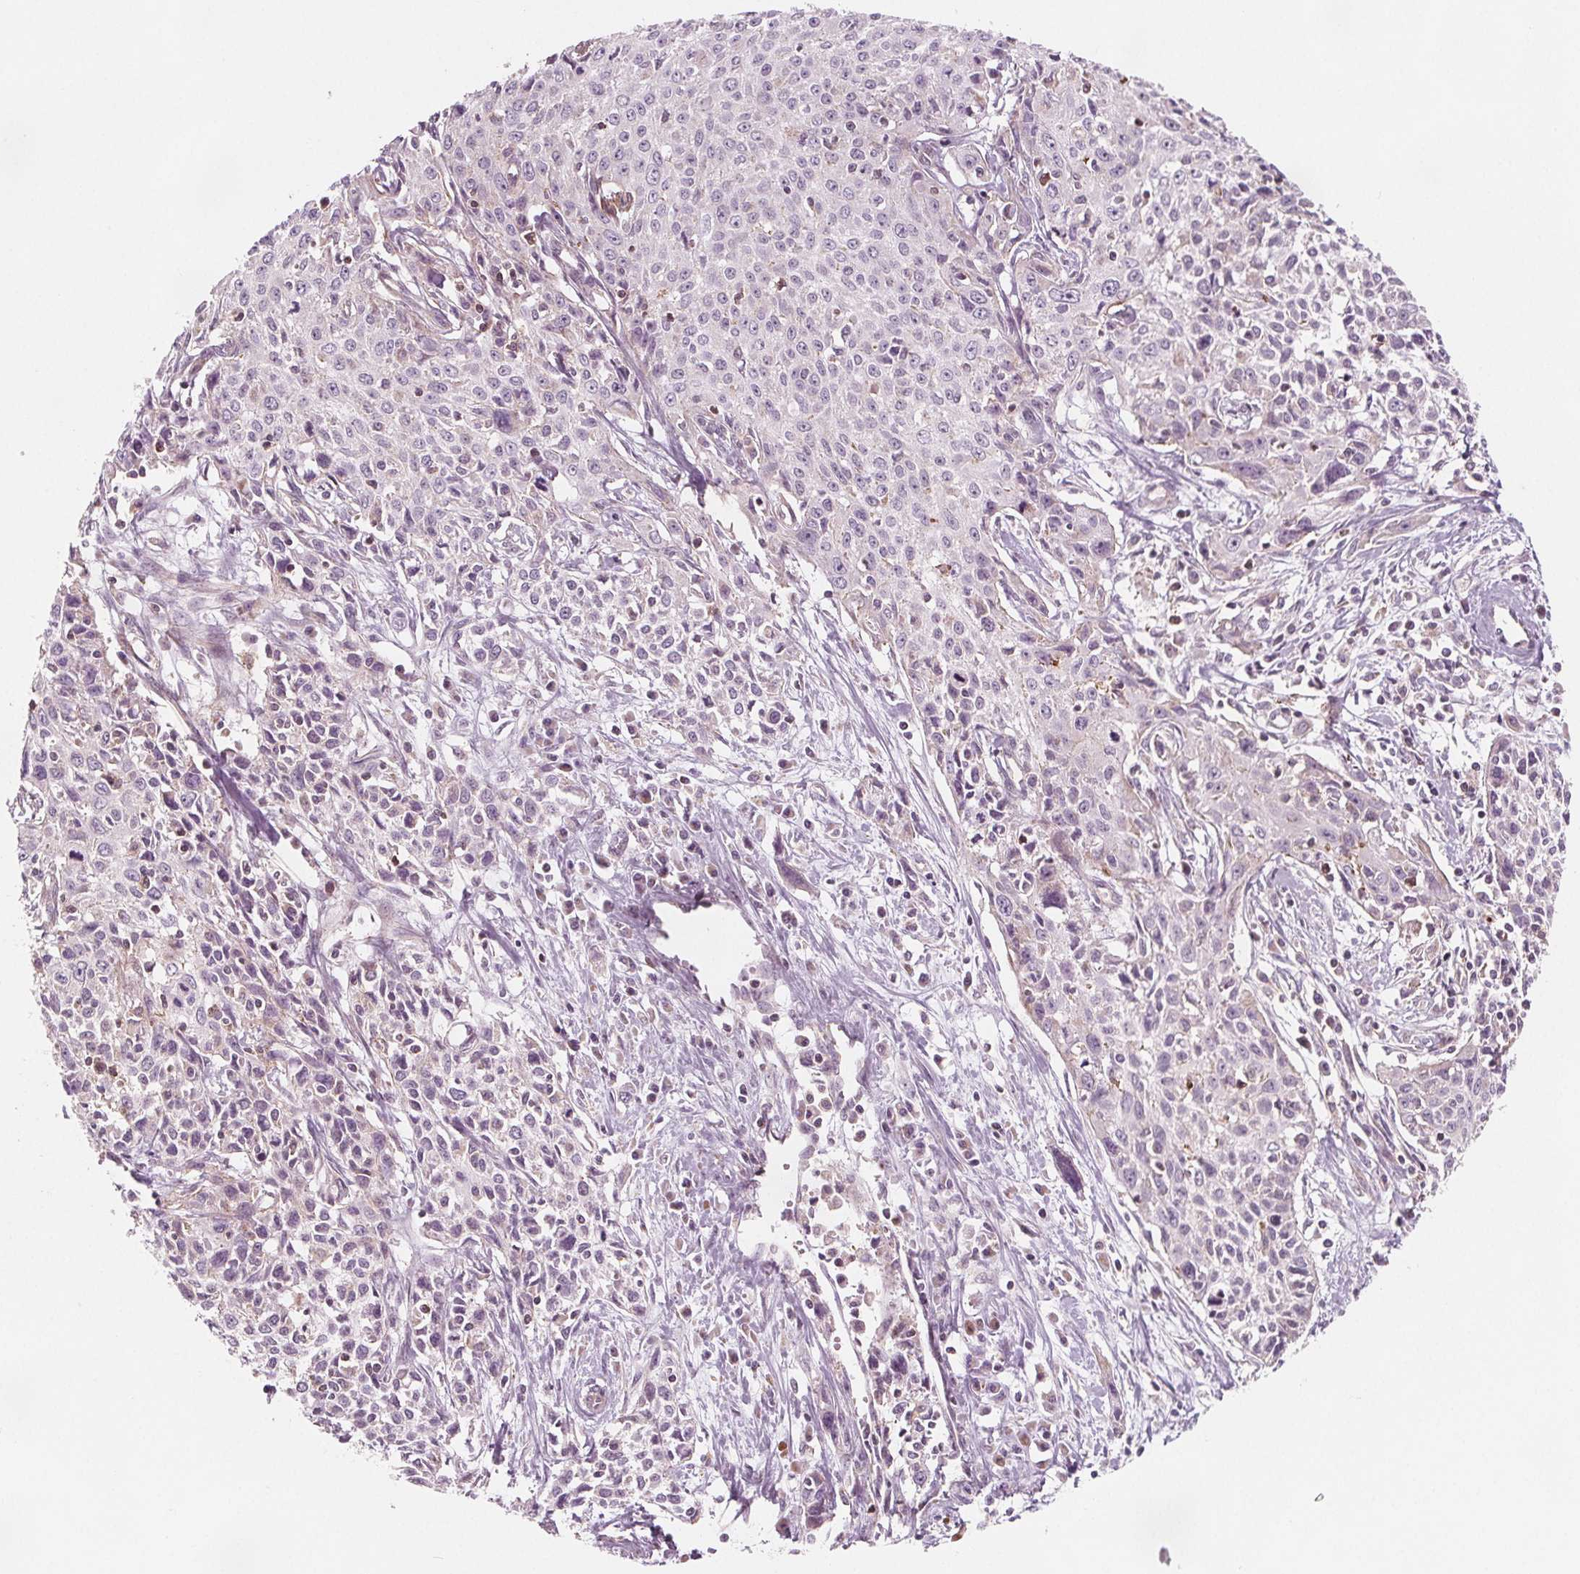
{"staining": {"intensity": "negative", "quantity": "none", "location": "none"}, "tissue": "cervical cancer", "cell_type": "Tumor cells", "image_type": "cancer", "snomed": [{"axis": "morphology", "description": "Squamous cell carcinoma, NOS"}, {"axis": "topography", "description": "Cervix"}], "caption": "This image is of squamous cell carcinoma (cervical) stained with immunohistochemistry (IHC) to label a protein in brown with the nuclei are counter-stained blue. There is no staining in tumor cells.", "gene": "ADAM33", "patient": {"sex": "female", "age": 38}}